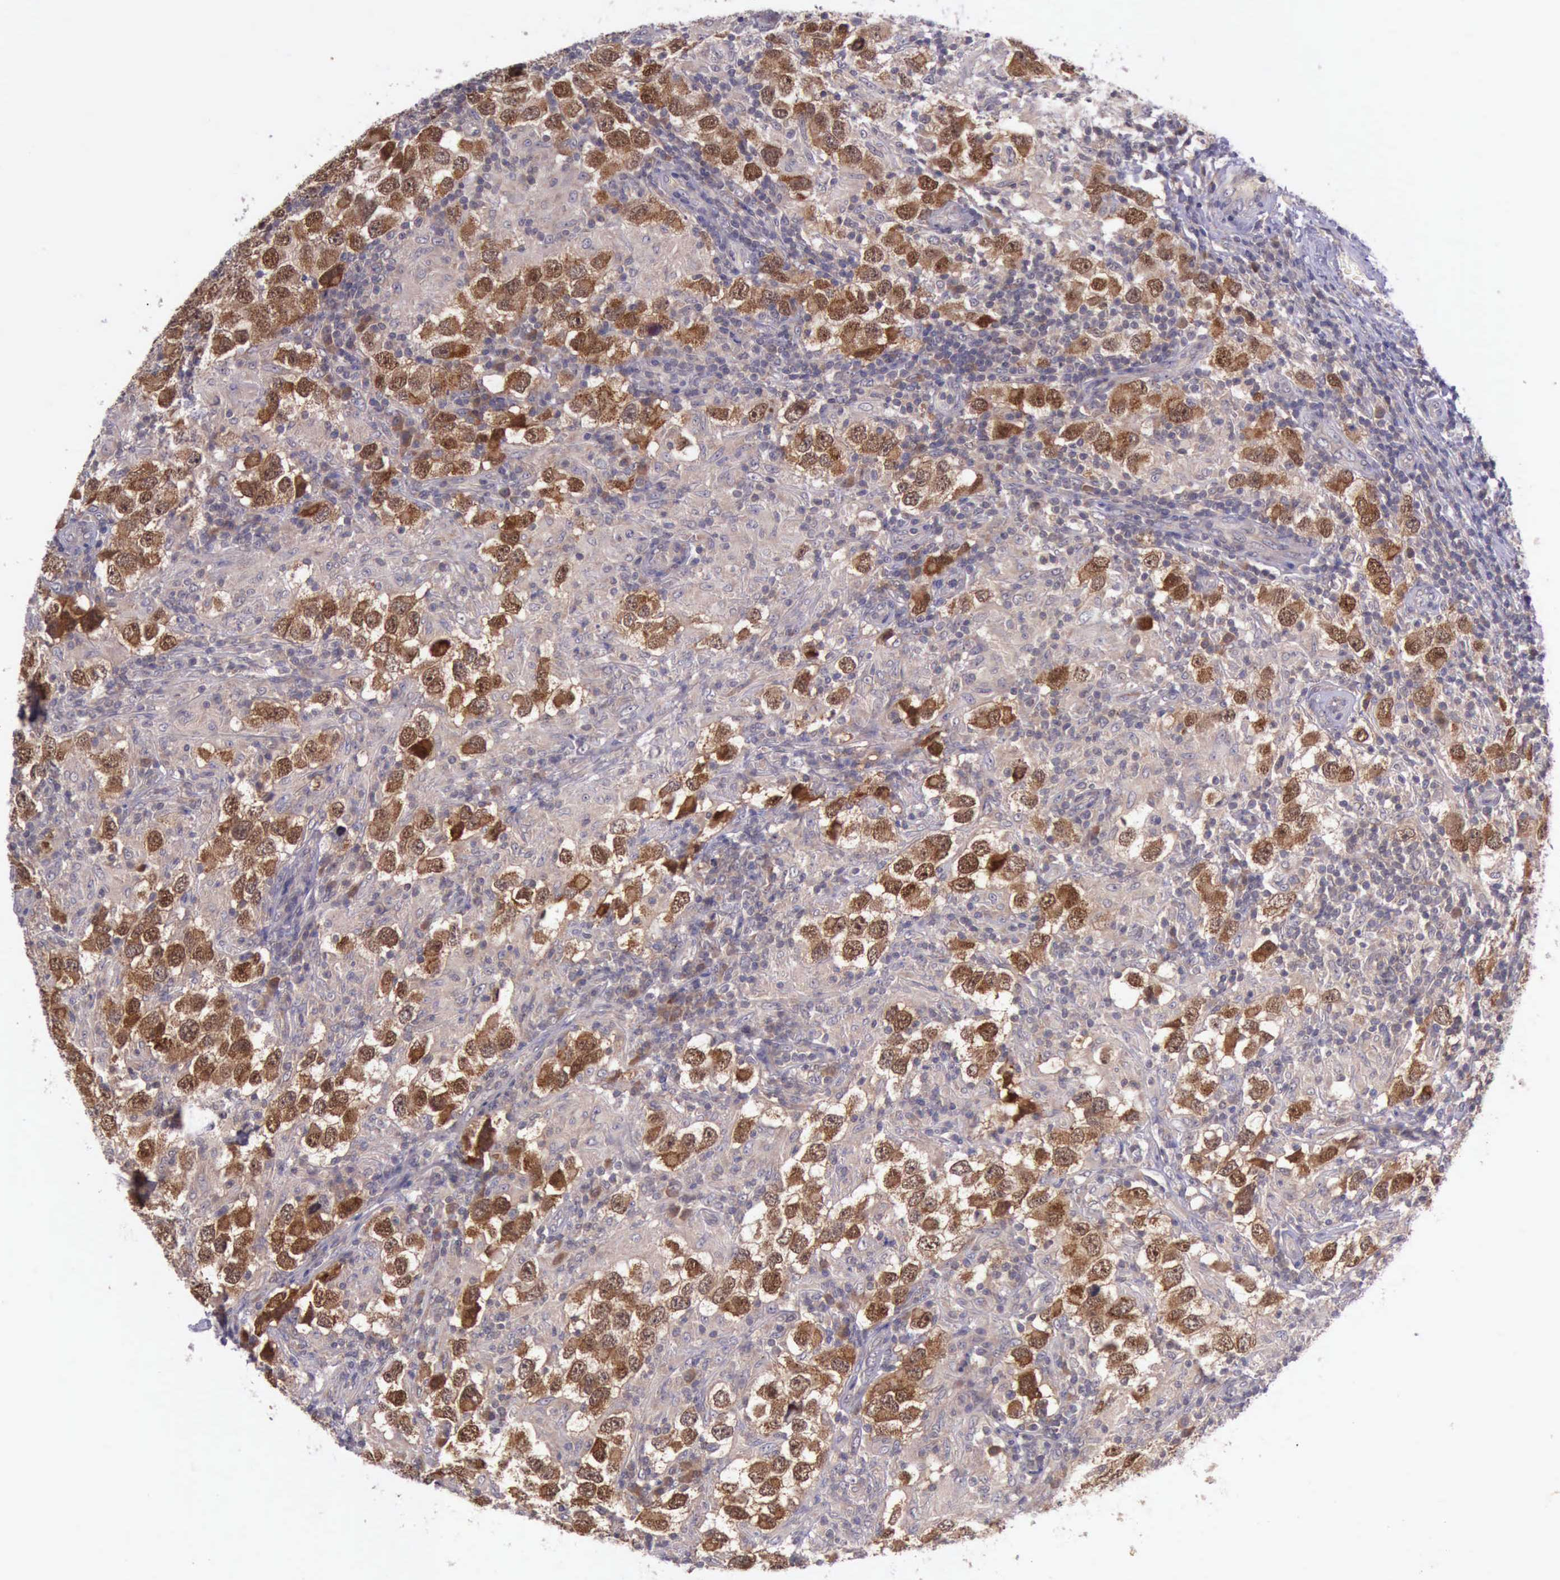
{"staining": {"intensity": "strong", "quantity": ">75%", "location": "cytoplasmic/membranous,nuclear"}, "tissue": "testis cancer", "cell_type": "Tumor cells", "image_type": "cancer", "snomed": [{"axis": "morphology", "description": "Carcinoma, Embryonal, NOS"}, {"axis": "topography", "description": "Testis"}], "caption": "Embryonal carcinoma (testis) stained with DAB (3,3'-diaminobenzidine) immunohistochemistry (IHC) demonstrates high levels of strong cytoplasmic/membranous and nuclear positivity in about >75% of tumor cells.", "gene": "PRICKLE3", "patient": {"sex": "male", "age": 21}}